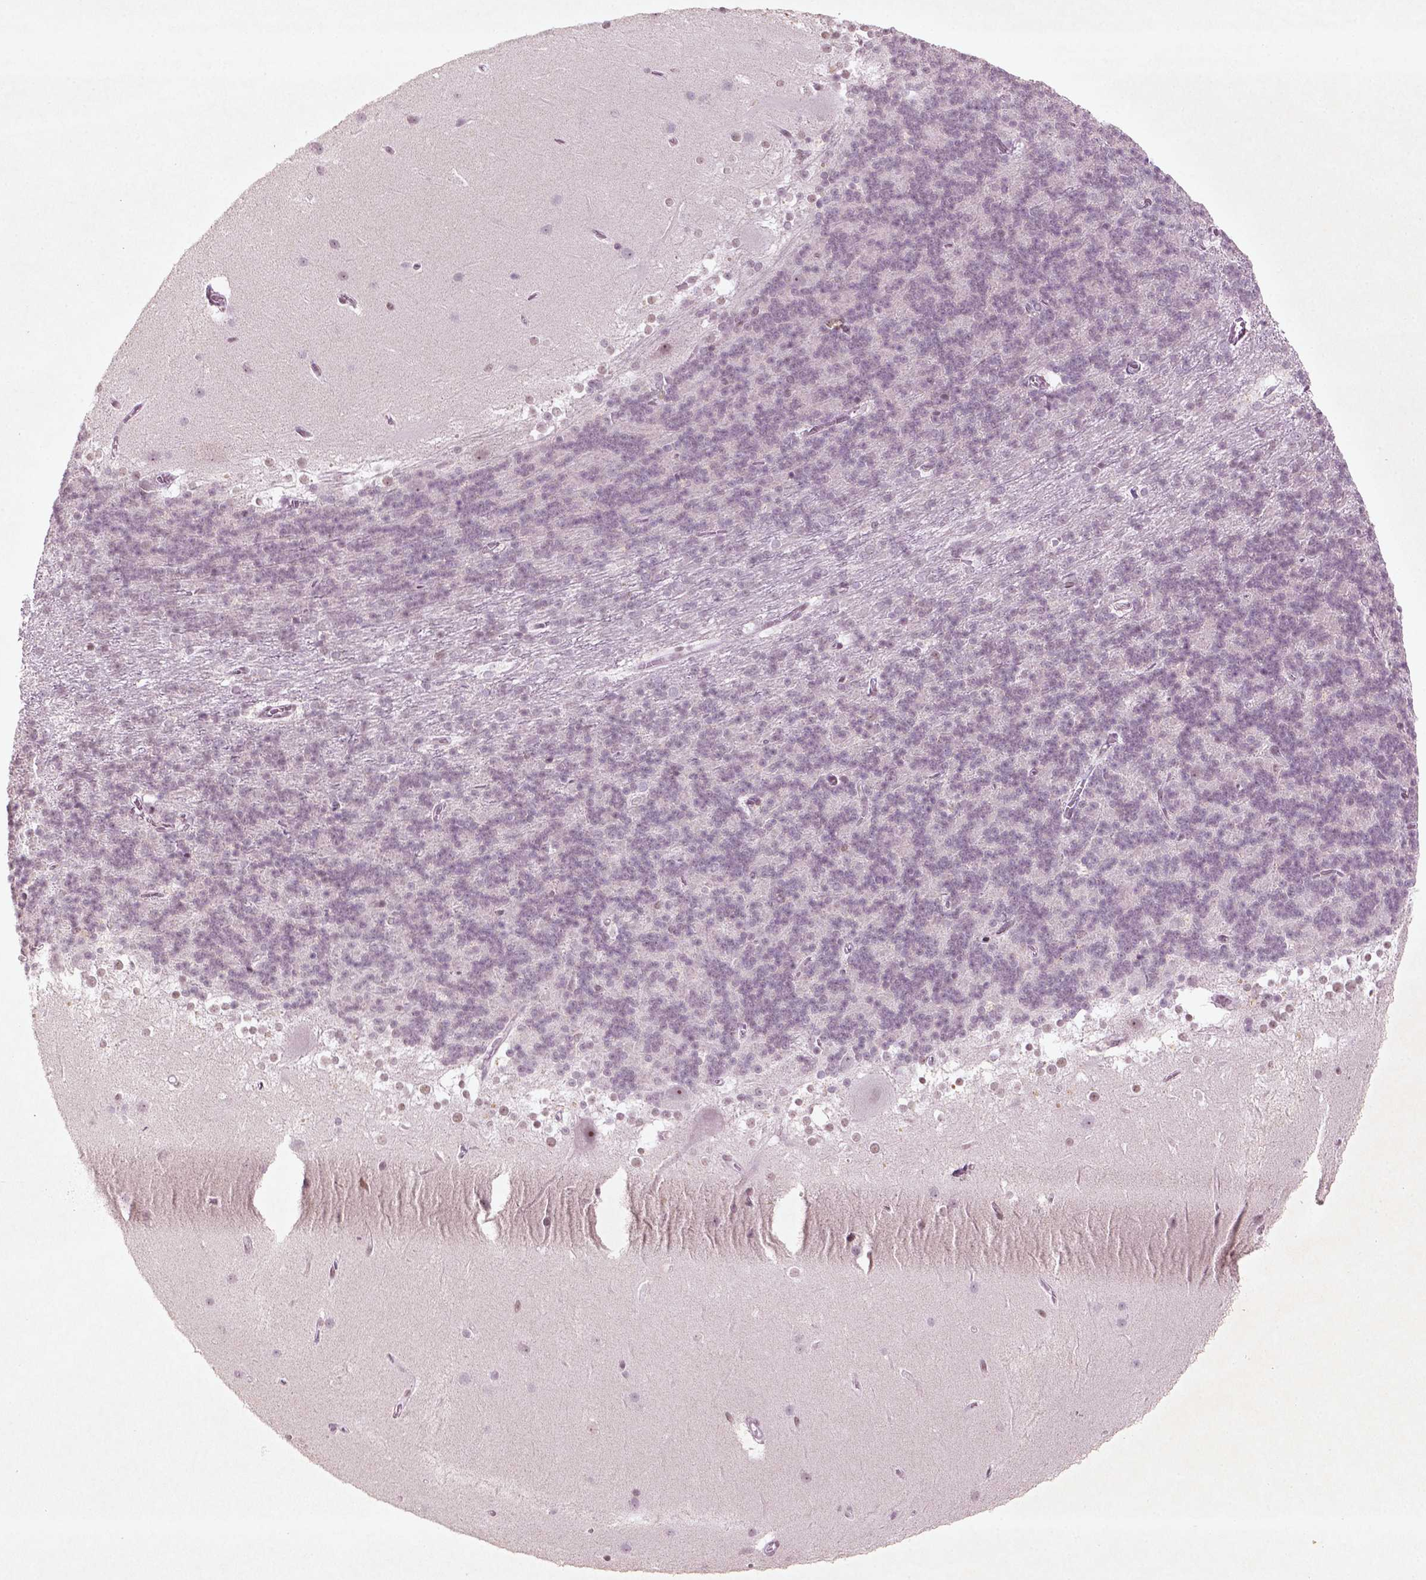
{"staining": {"intensity": "weak", "quantity": "25%-75%", "location": "cytoplasmic/membranous"}, "tissue": "cerebellum", "cell_type": "Cells in granular layer", "image_type": "normal", "snomed": [{"axis": "morphology", "description": "Normal tissue, NOS"}, {"axis": "topography", "description": "Cerebellum"}], "caption": "Immunohistochemical staining of unremarkable cerebellum demonstrates 25%-75% levels of weak cytoplasmic/membranous protein staining in about 25%-75% of cells in granular layer.", "gene": "HMG20B", "patient": {"sex": "female", "age": 19}}